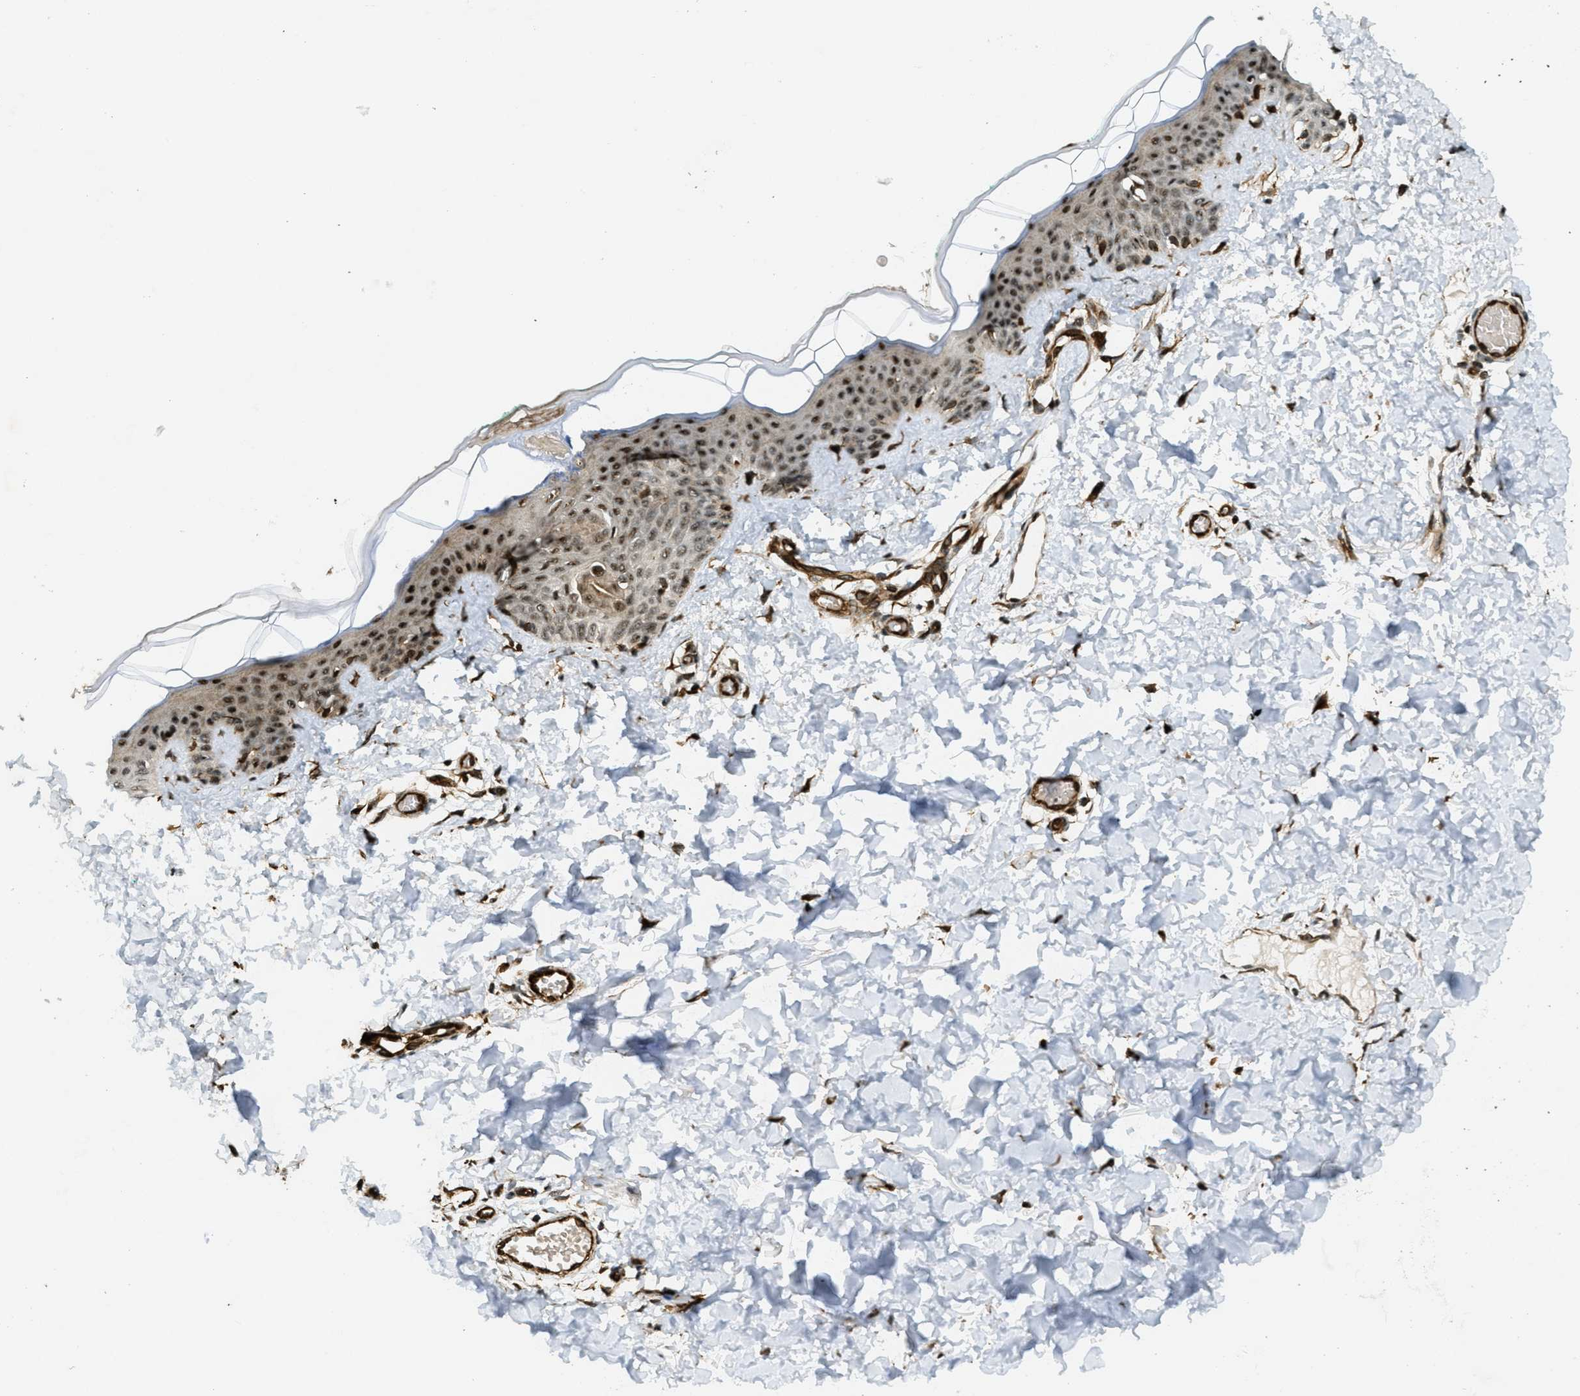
{"staining": {"intensity": "strong", "quantity": ">75%", "location": "cytoplasmic/membranous,nuclear"}, "tissue": "skin", "cell_type": "Fibroblasts", "image_type": "normal", "snomed": [{"axis": "morphology", "description": "Normal tissue, NOS"}, {"axis": "topography", "description": "Skin"}], "caption": "IHC staining of benign skin, which shows high levels of strong cytoplasmic/membranous,nuclear staining in approximately >75% of fibroblasts indicating strong cytoplasmic/membranous,nuclear protein expression. The staining was performed using DAB (brown) for protein detection and nuclei were counterstained in hematoxylin (blue).", "gene": "CFAP36", "patient": {"sex": "male", "age": 30}}